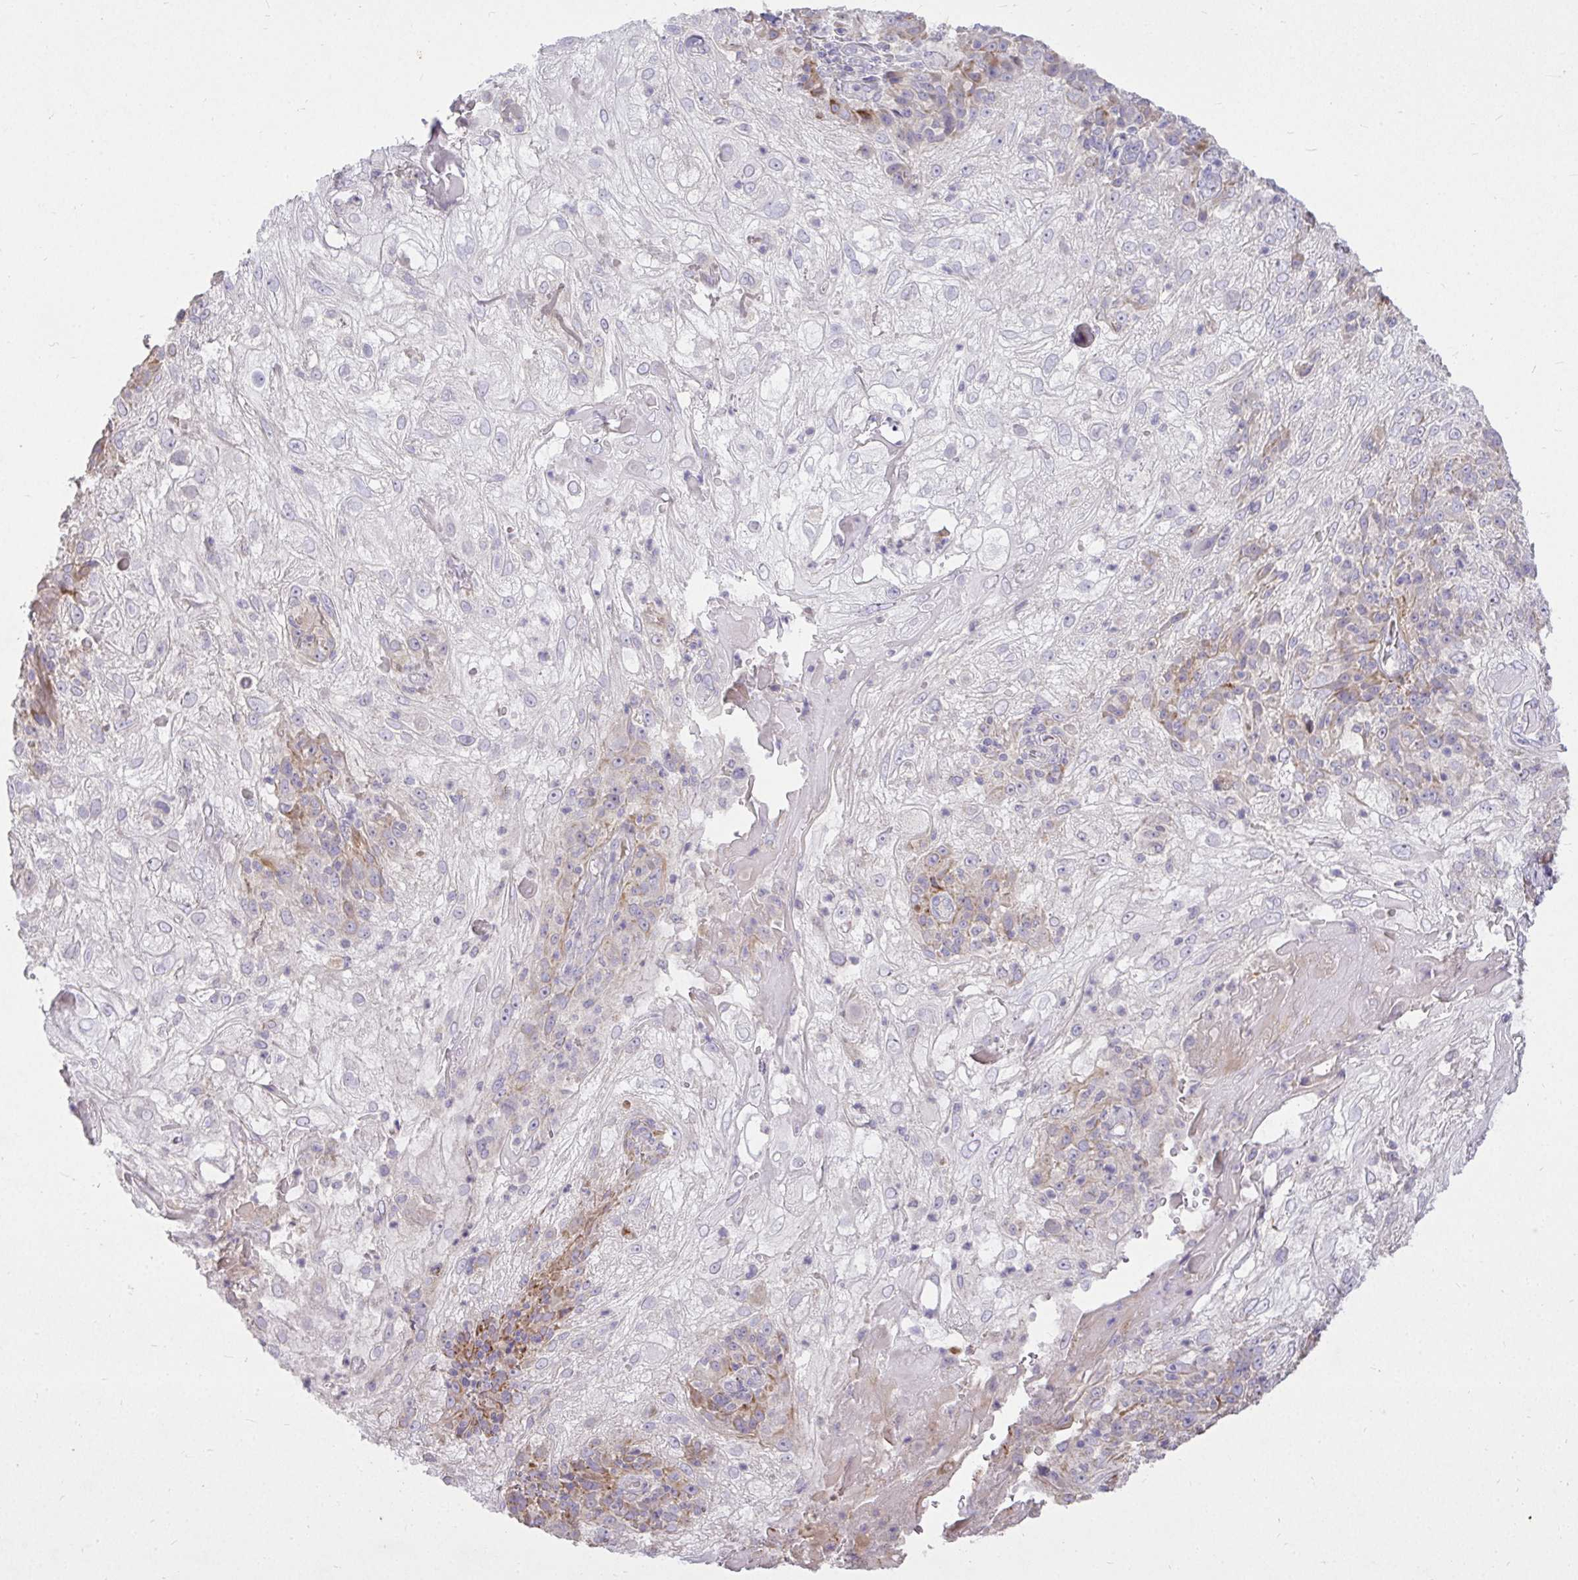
{"staining": {"intensity": "moderate", "quantity": "<25%", "location": "cytoplasmic/membranous"}, "tissue": "skin cancer", "cell_type": "Tumor cells", "image_type": "cancer", "snomed": [{"axis": "morphology", "description": "Normal tissue, NOS"}, {"axis": "morphology", "description": "Squamous cell carcinoma, NOS"}, {"axis": "topography", "description": "Skin"}], "caption": "Immunohistochemical staining of squamous cell carcinoma (skin) displays low levels of moderate cytoplasmic/membranous protein staining in approximately <25% of tumor cells. (DAB (3,3'-diaminobenzidine) IHC, brown staining for protein, blue staining for nuclei).", "gene": "STRIP1", "patient": {"sex": "female", "age": 83}}